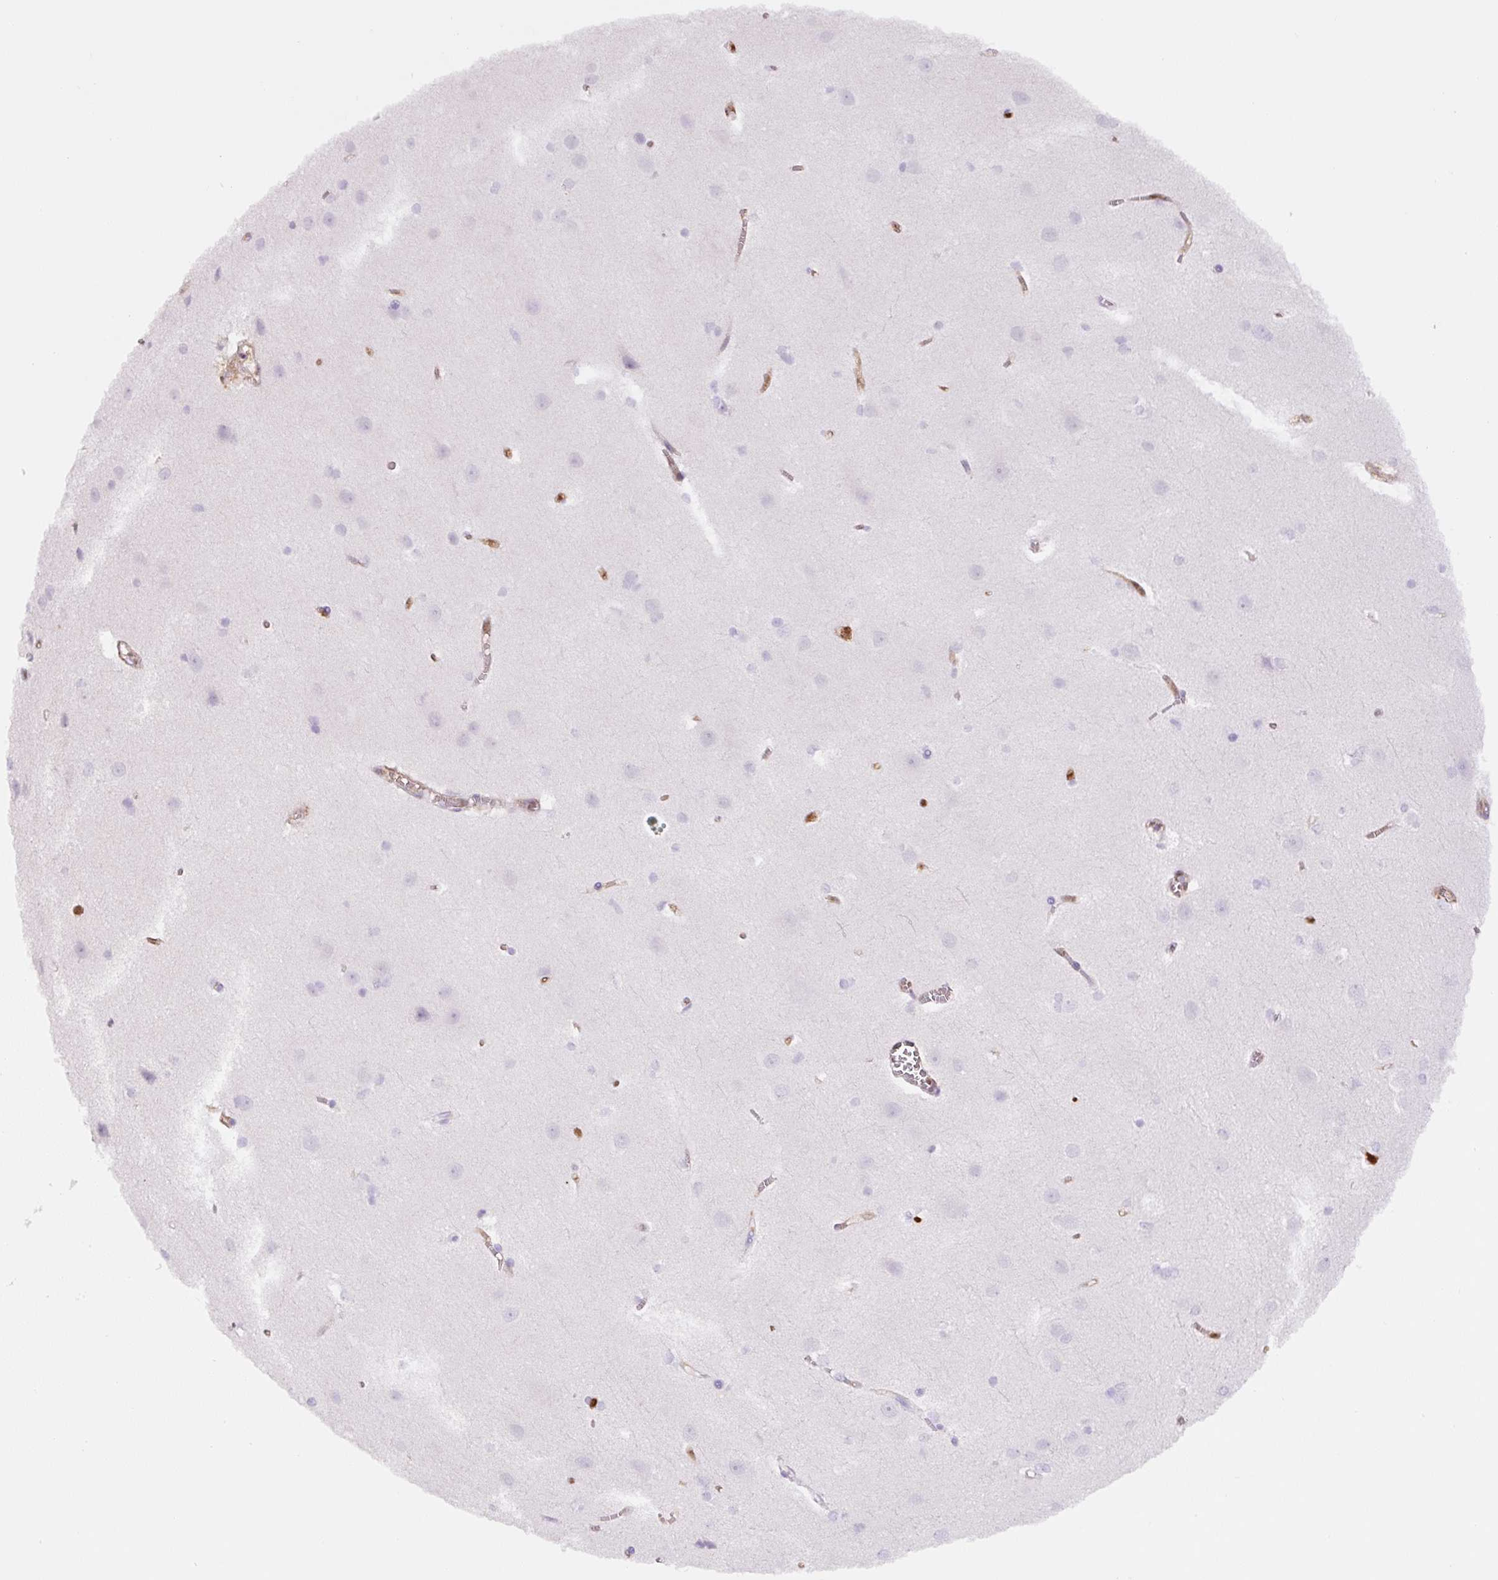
{"staining": {"intensity": "weak", "quantity": ">75%", "location": "cytoplasmic/membranous"}, "tissue": "cerebral cortex", "cell_type": "Endothelial cells", "image_type": "normal", "snomed": [{"axis": "morphology", "description": "Normal tissue, NOS"}, {"axis": "topography", "description": "Cerebral cortex"}], "caption": "This is a photomicrograph of immunohistochemistry (IHC) staining of benign cerebral cortex, which shows weak staining in the cytoplasmic/membranous of endothelial cells.", "gene": "ANXA1", "patient": {"sex": "male", "age": 37}}